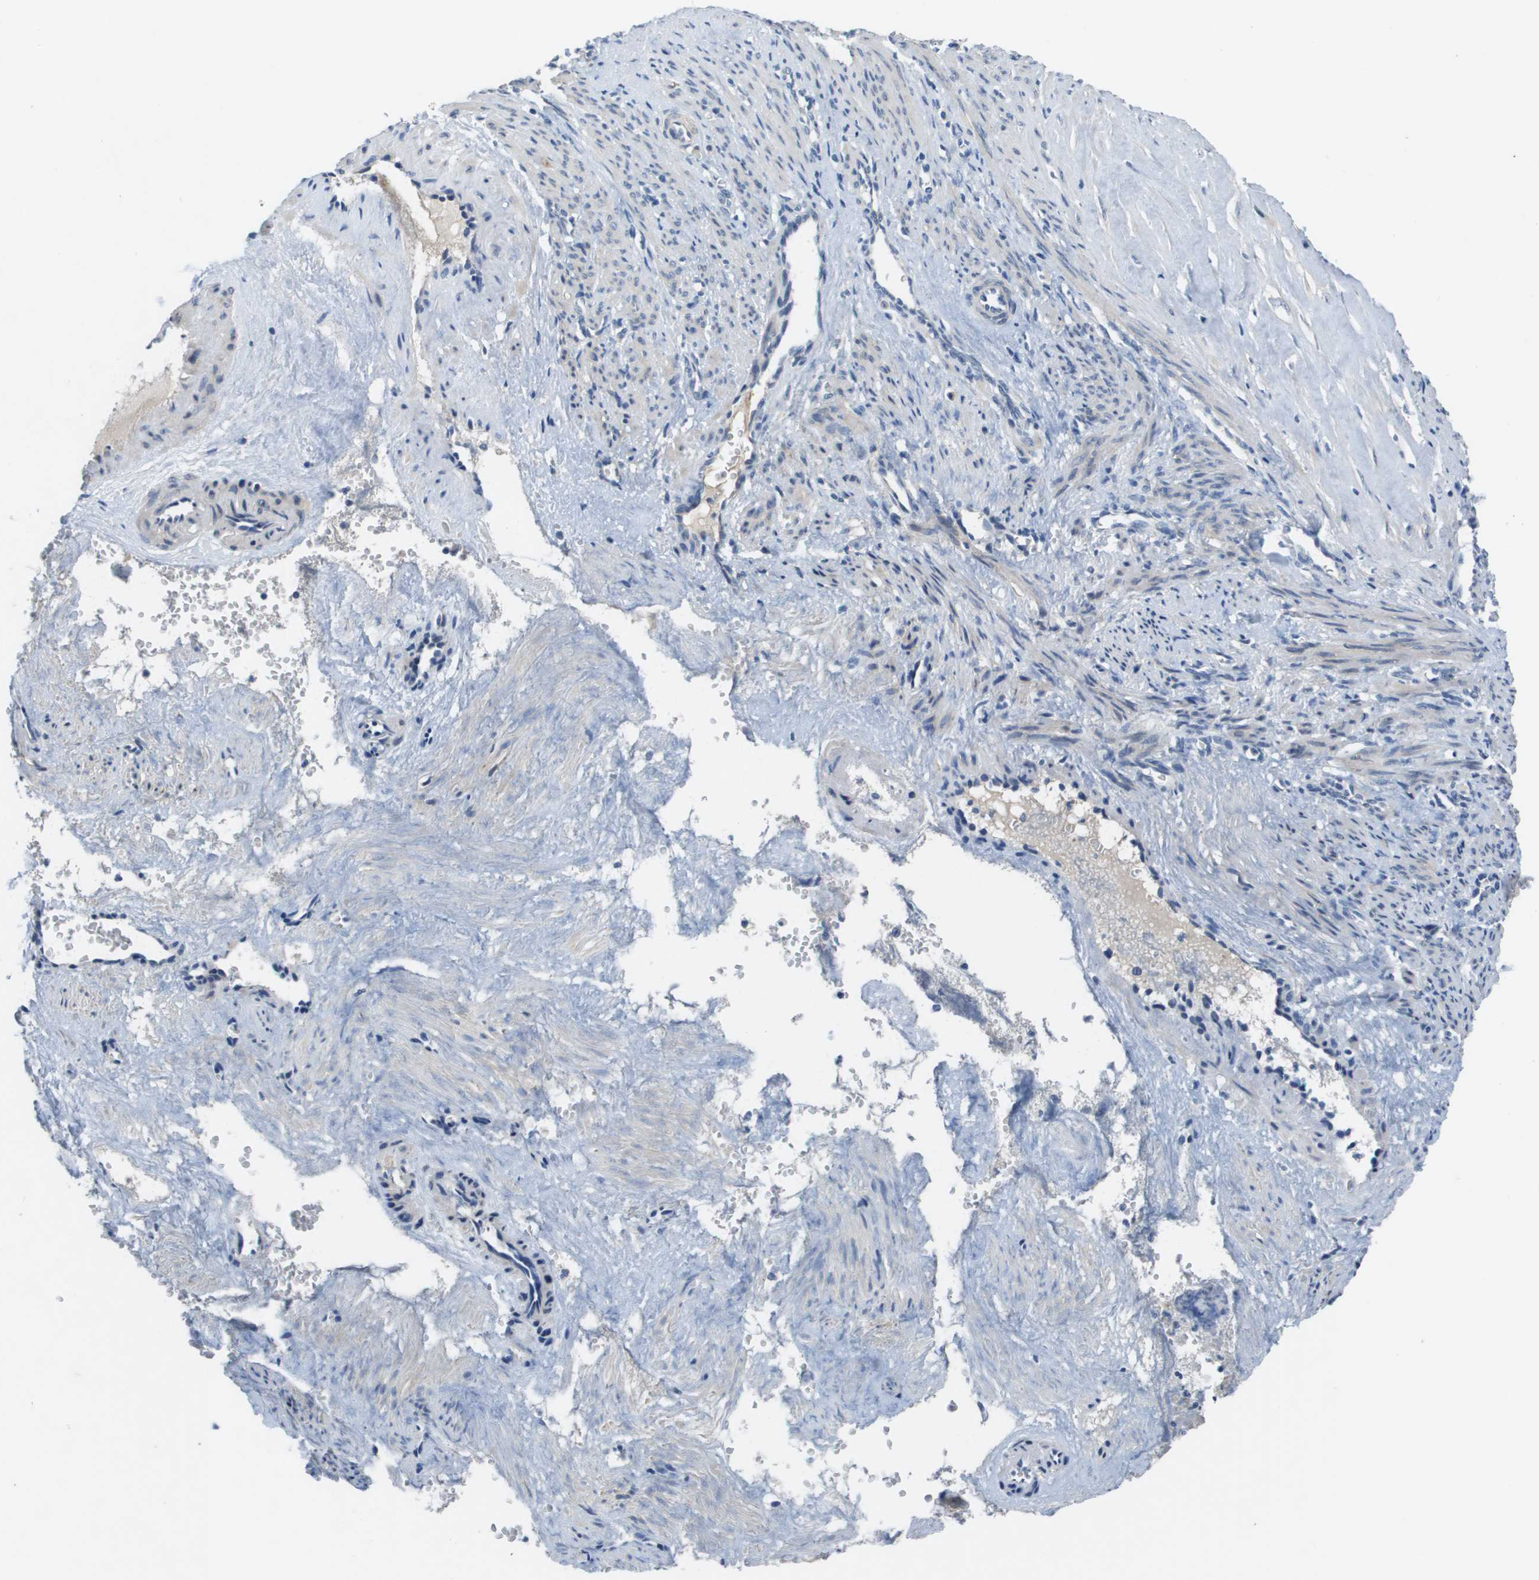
{"staining": {"intensity": "weak", "quantity": "25%-75%", "location": "cytoplasmic/membranous"}, "tissue": "smooth muscle", "cell_type": "Smooth muscle cells", "image_type": "normal", "snomed": [{"axis": "morphology", "description": "Normal tissue, NOS"}, {"axis": "topography", "description": "Endometrium"}], "caption": "Normal smooth muscle reveals weak cytoplasmic/membranous staining in approximately 25%-75% of smooth muscle cells (Stains: DAB in brown, nuclei in blue, Microscopy: brightfield microscopy at high magnification)..", "gene": "NCS1", "patient": {"sex": "female", "age": 33}}